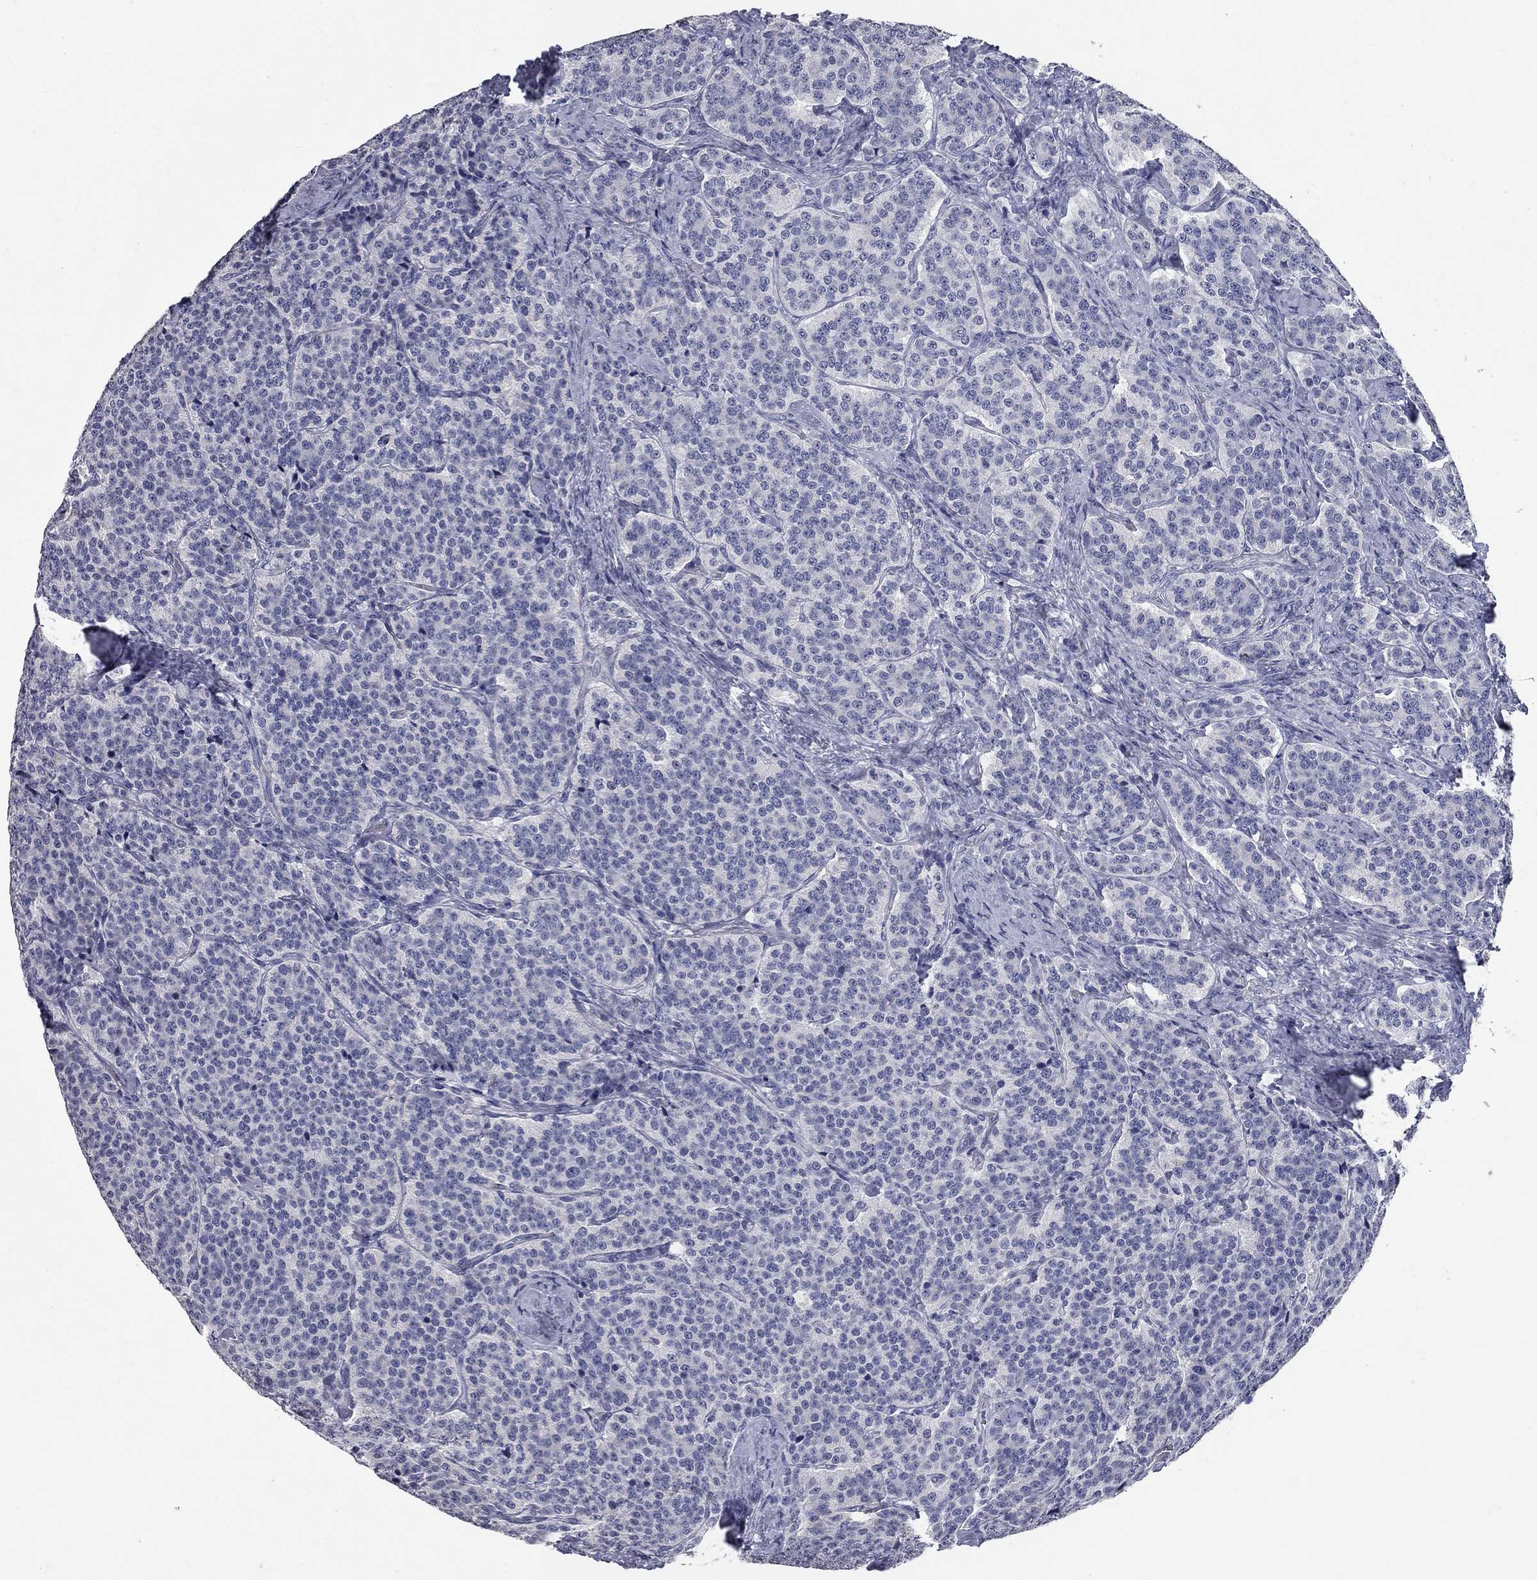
{"staining": {"intensity": "negative", "quantity": "none", "location": "none"}, "tissue": "carcinoid", "cell_type": "Tumor cells", "image_type": "cancer", "snomed": [{"axis": "morphology", "description": "Carcinoid, malignant, NOS"}, {"axis": "topography", "description": "Small intestine"}], "caption": "This is an IHC photomicrograph of human malignant carcinoid. There is no positivity in tumor cells.", "gene": "SYT12", "patient": {"sex": "female", "age": 58}}